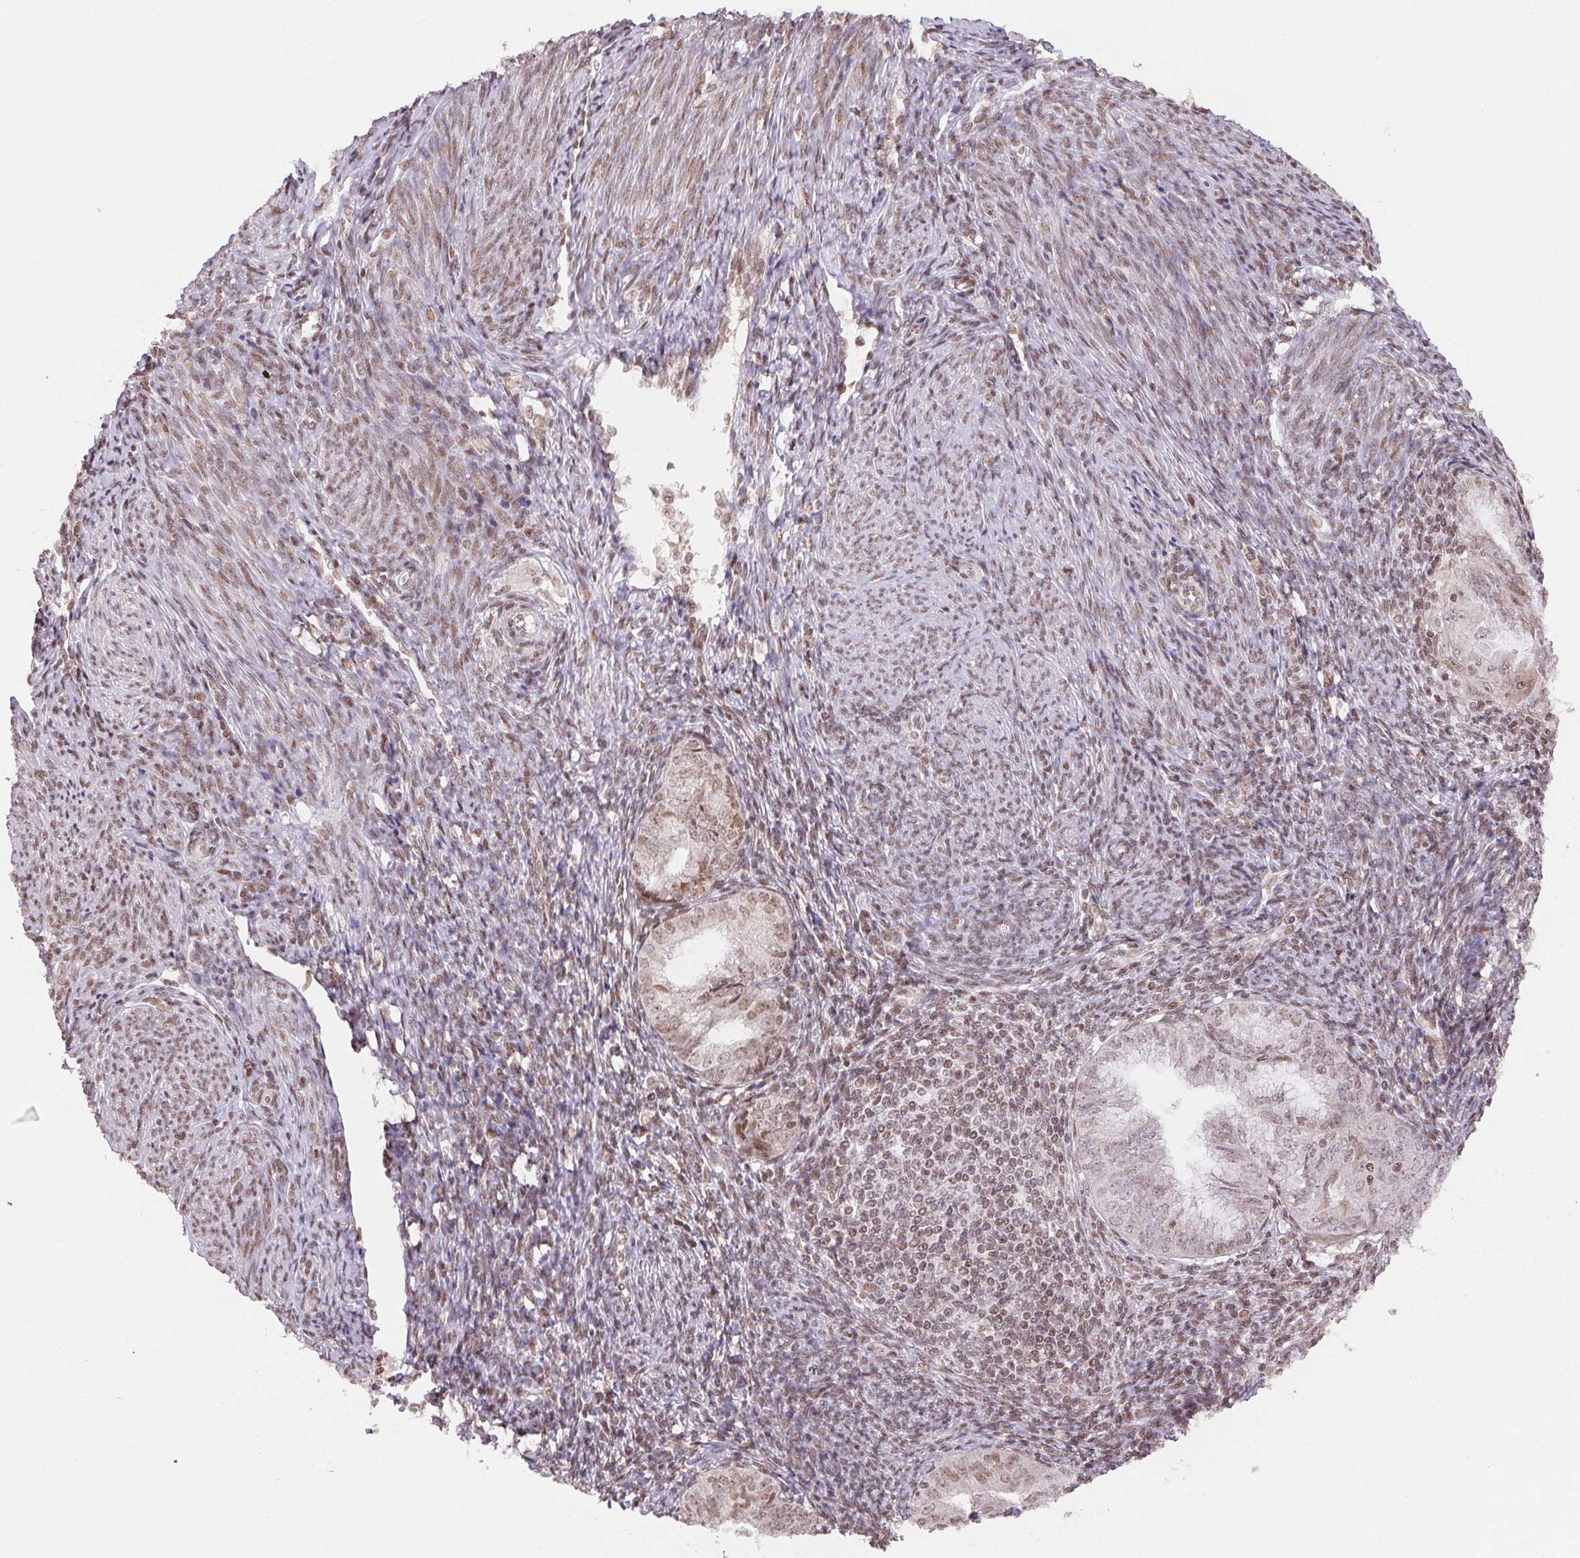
{"staining": {"intensity": "weak", "quantity": "<25%", "location": "nuclear"}, "tissue": "endometrial cancer", "cell_type": "Tumor cells", "image_type": "cancer", "snomed": [{"axis": "morphology", "description": "Adenocarcinoma, NOS"}, {"axis": "topography", "description": "Endometrium"}], "caption": "Immunohistochemistry image of endometrial cancer (adenocarcinoma) stained for a protein (brown), which displays no positivity in tumor cells. Brightfield microscopy of IHC stained with DAB (brown) and hematoxylin (blue), captured at high magnification.", "gene": "MAPKAPK2", "patient": {"sex": "female", "age": 55}}